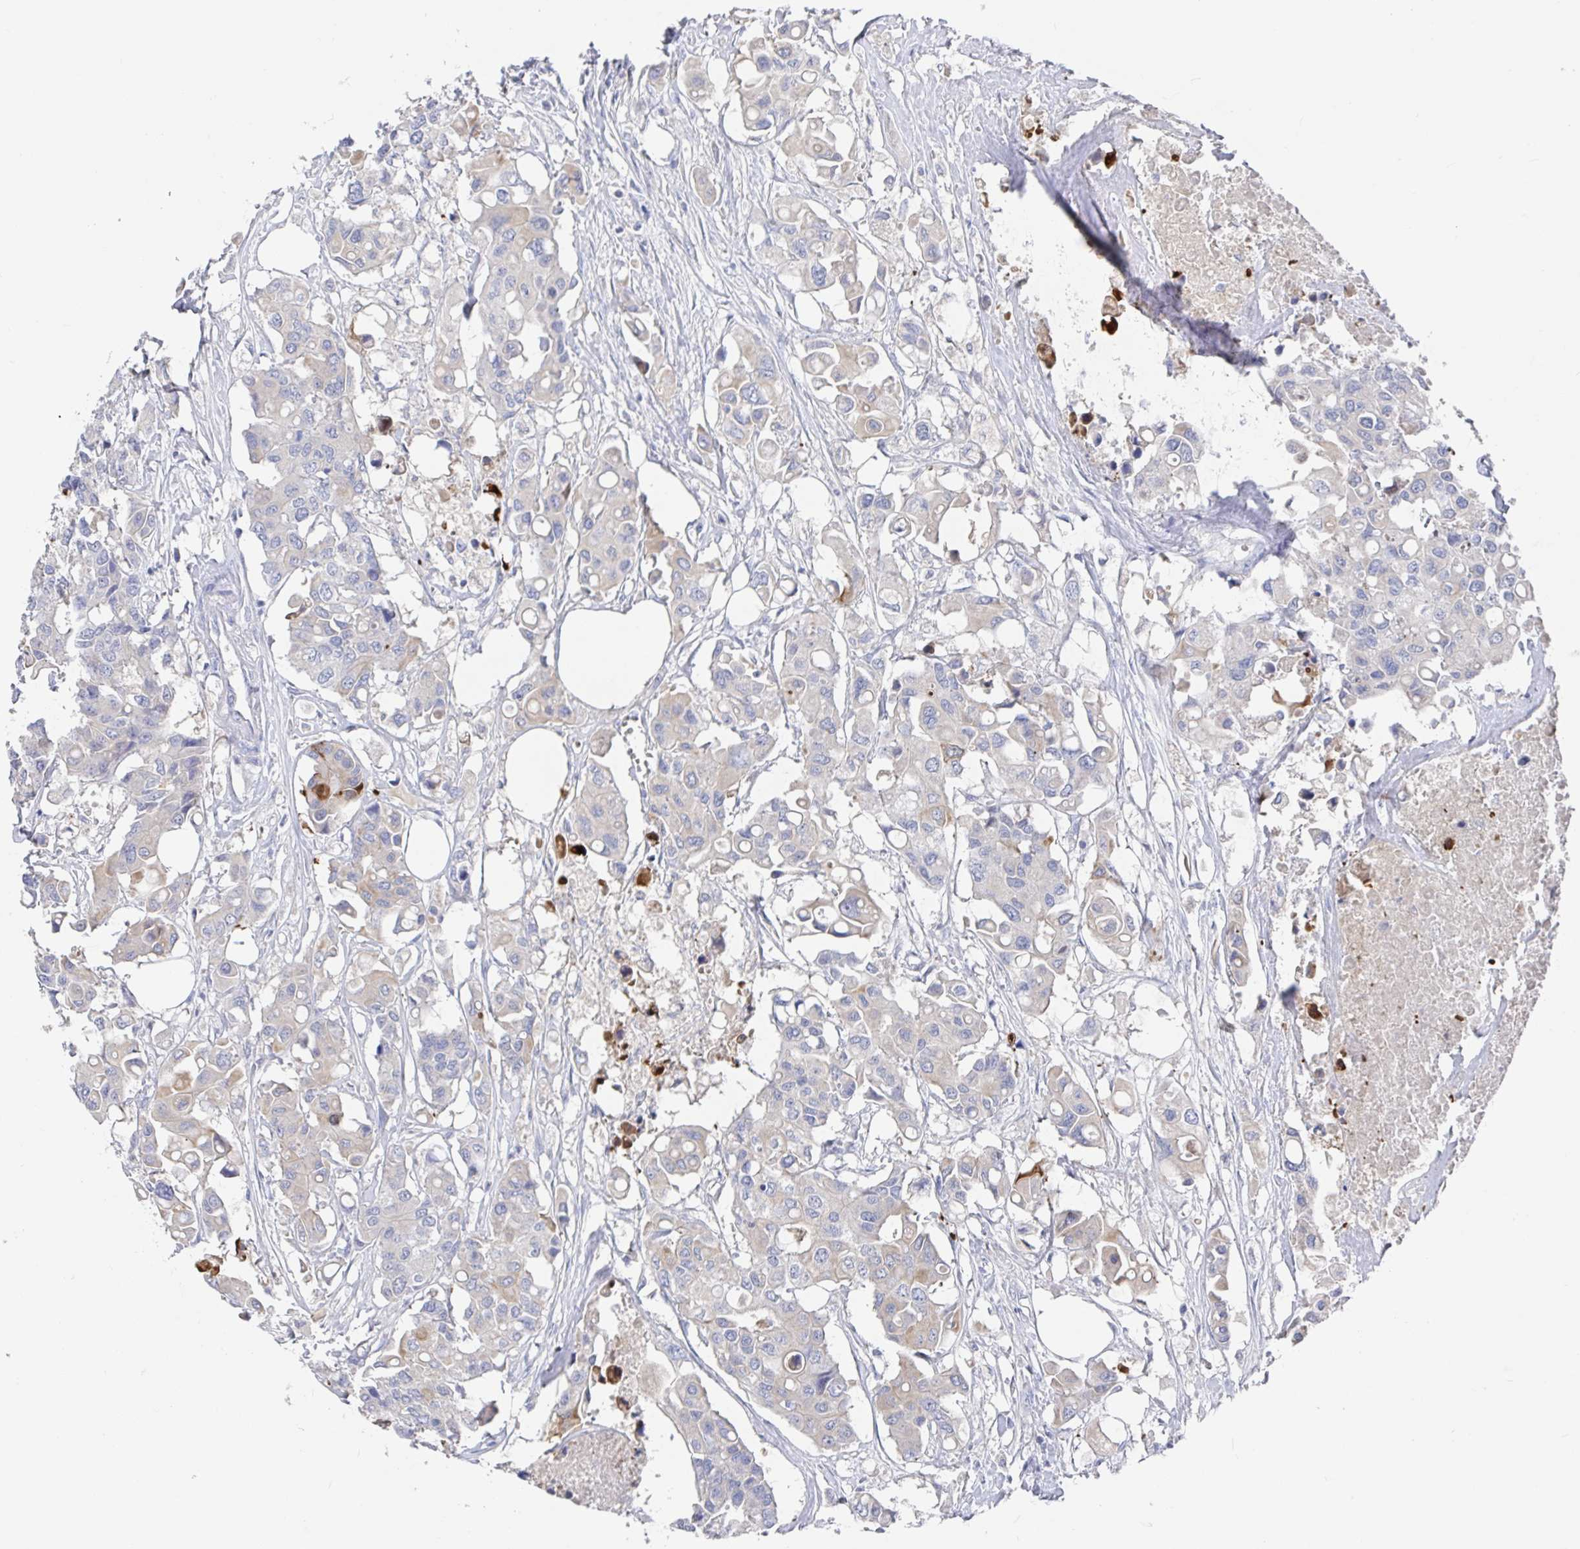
{"staining": {"intensity": "weak", "quantity": "<25%", "location": "cytoplasmic/membranous"}, "tissue": "colorectal cancer", "cell_type": "Tumor cells", "image_type": "cancer", "snomed": [{"axis": "morphology", "description": "Adenocarcinoma, NOS"}, {"axis": "topography", "description": "Colon"}], "caption": "Human colorectal adenocarcinoma stained for a protein using IHC demonstrates no expression in tumor cells.", "gene": "GPR148", "patient": {"sex": "male", "age": 77}}